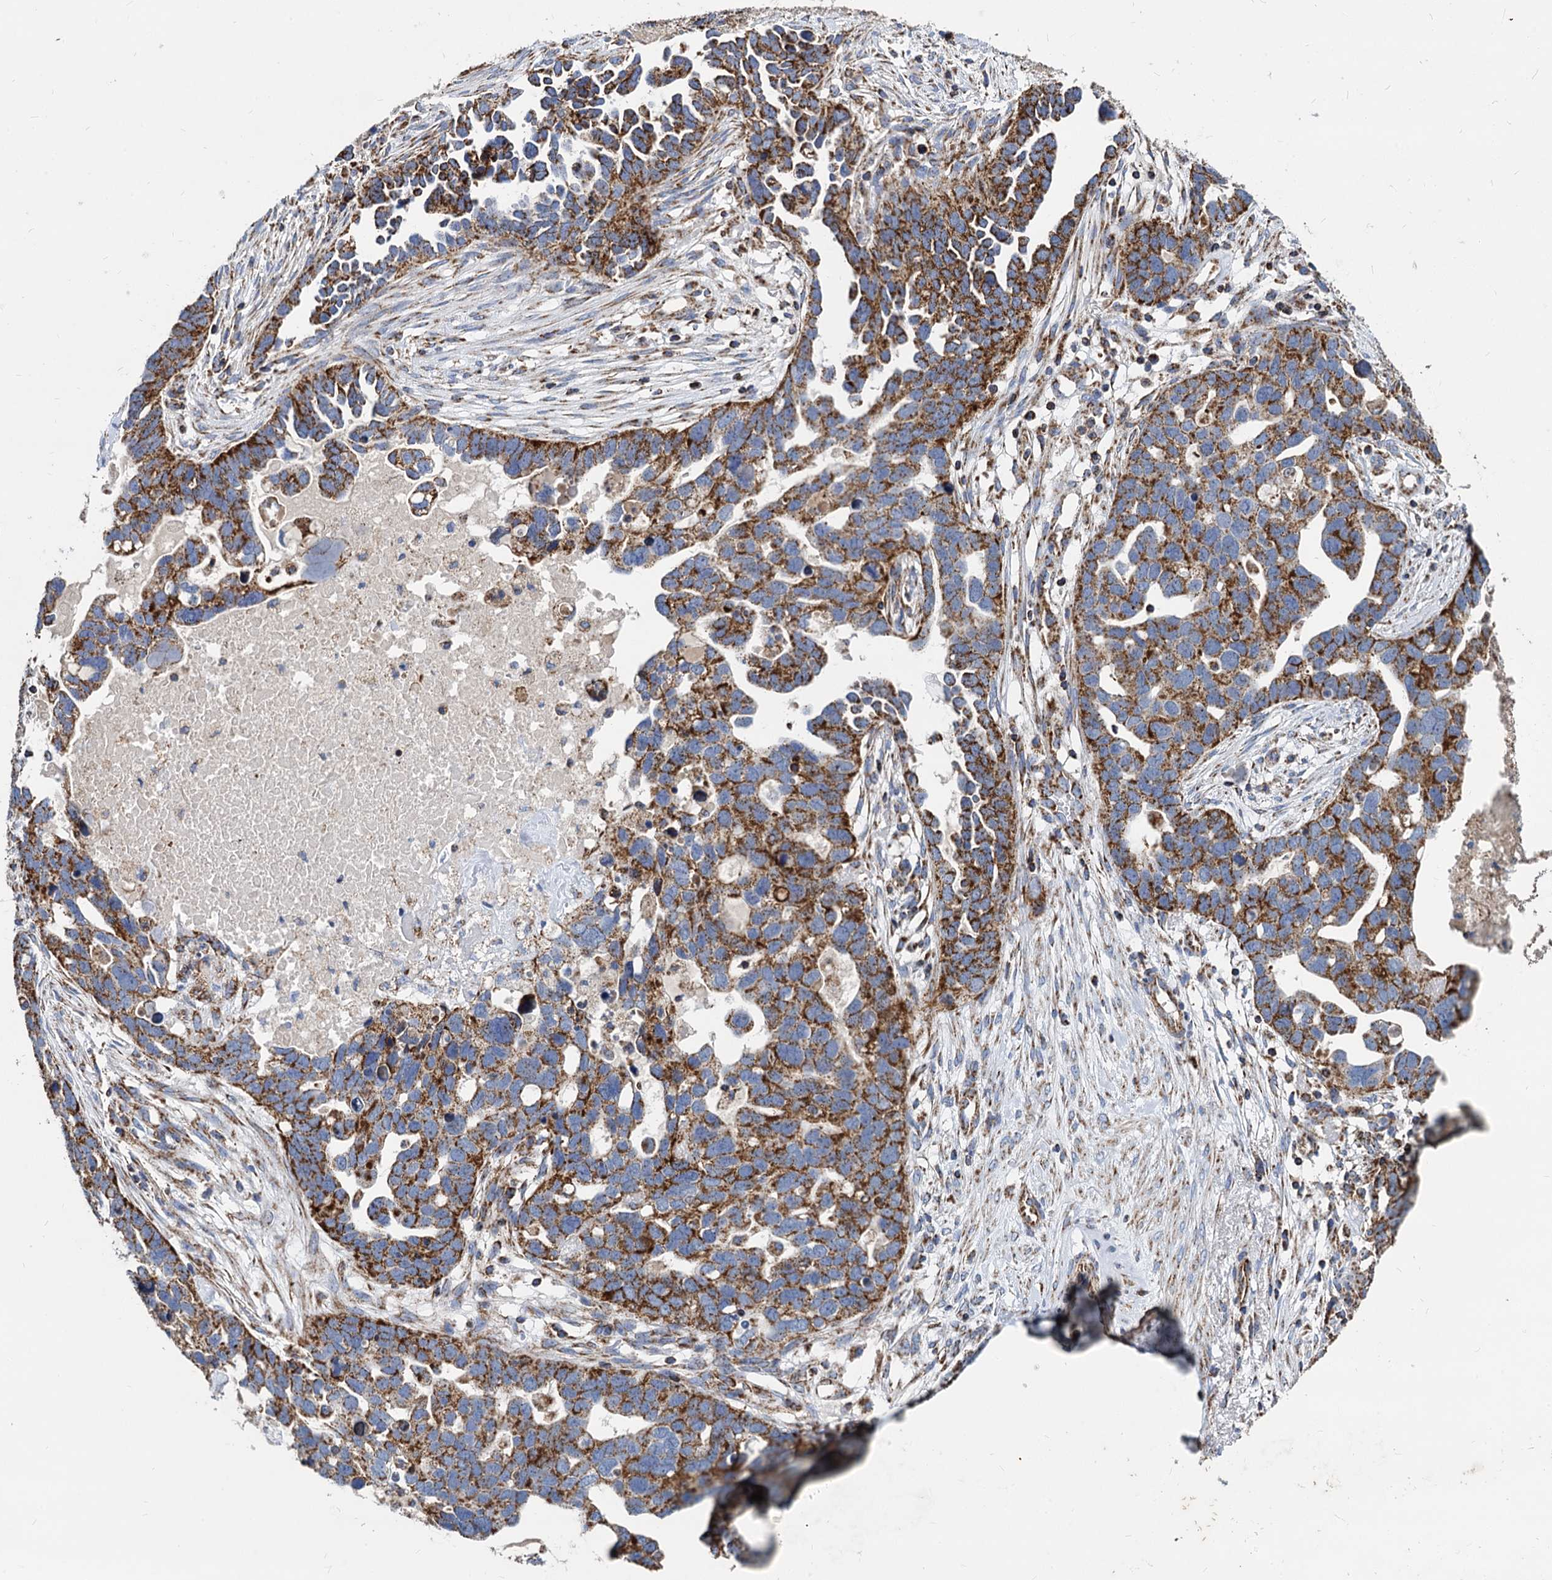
{"staining": {"intensity": "strong", "quantity": ">75%", "location": "cytoplasmic/membranous"}, "tissue": "ovarian cancer", "cell_type": "Tumor cells", "image_type": "cancer", "snomed": [{"axis": "morphology", "description": "Cystadenocarcinoma, serous, NOS"}, {"axis": "topography", "description": "Ovary"}], "caption": "Immunohistochemical staining of human ovarian serous cystadenocarcinoma demonstrates high levels of strong cytoplasmic/membranous staining in approximately >75% of tumor cells.", "gene": "TIMM10", "patient": {"sex": "female", "age": 54}}